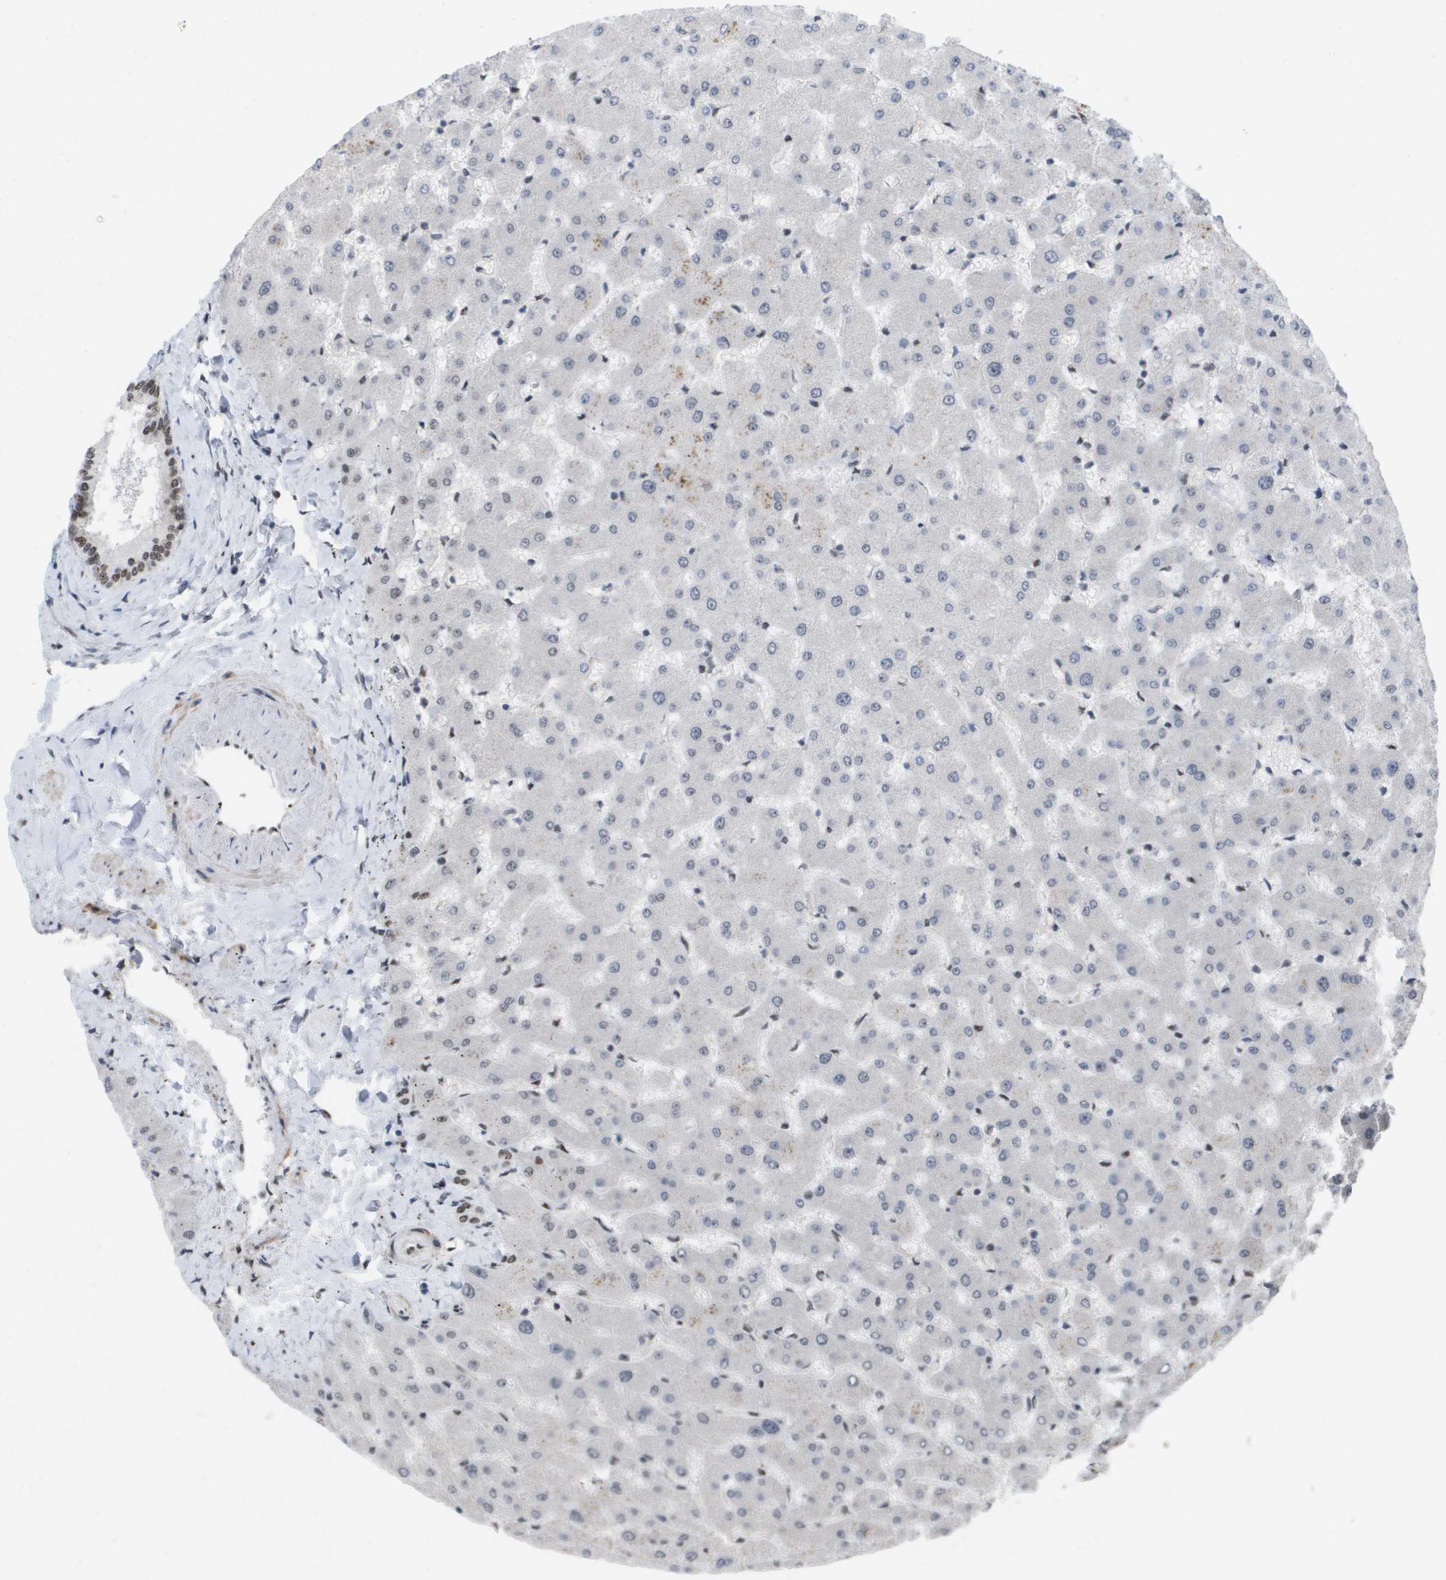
{"staining": {"intensity": "moderate", "quantity": ">75%", "location": "nuclear"}, "tissue": "liver", "cell_type": "Cholangiocytes", "image_type": "normal", "snomed": [{"axis": "morphology", "description": "Normal tissue, NOS"}, {"axis": "topography", "description": "Liver"}], "caption": "IHC of unremarkable human liver exhibits medium levels of moderate nuclear staining in approximately >75% of cholangiocytes.", "gene": "CDT1", "patient": {"sex": "female", "age": 63}}